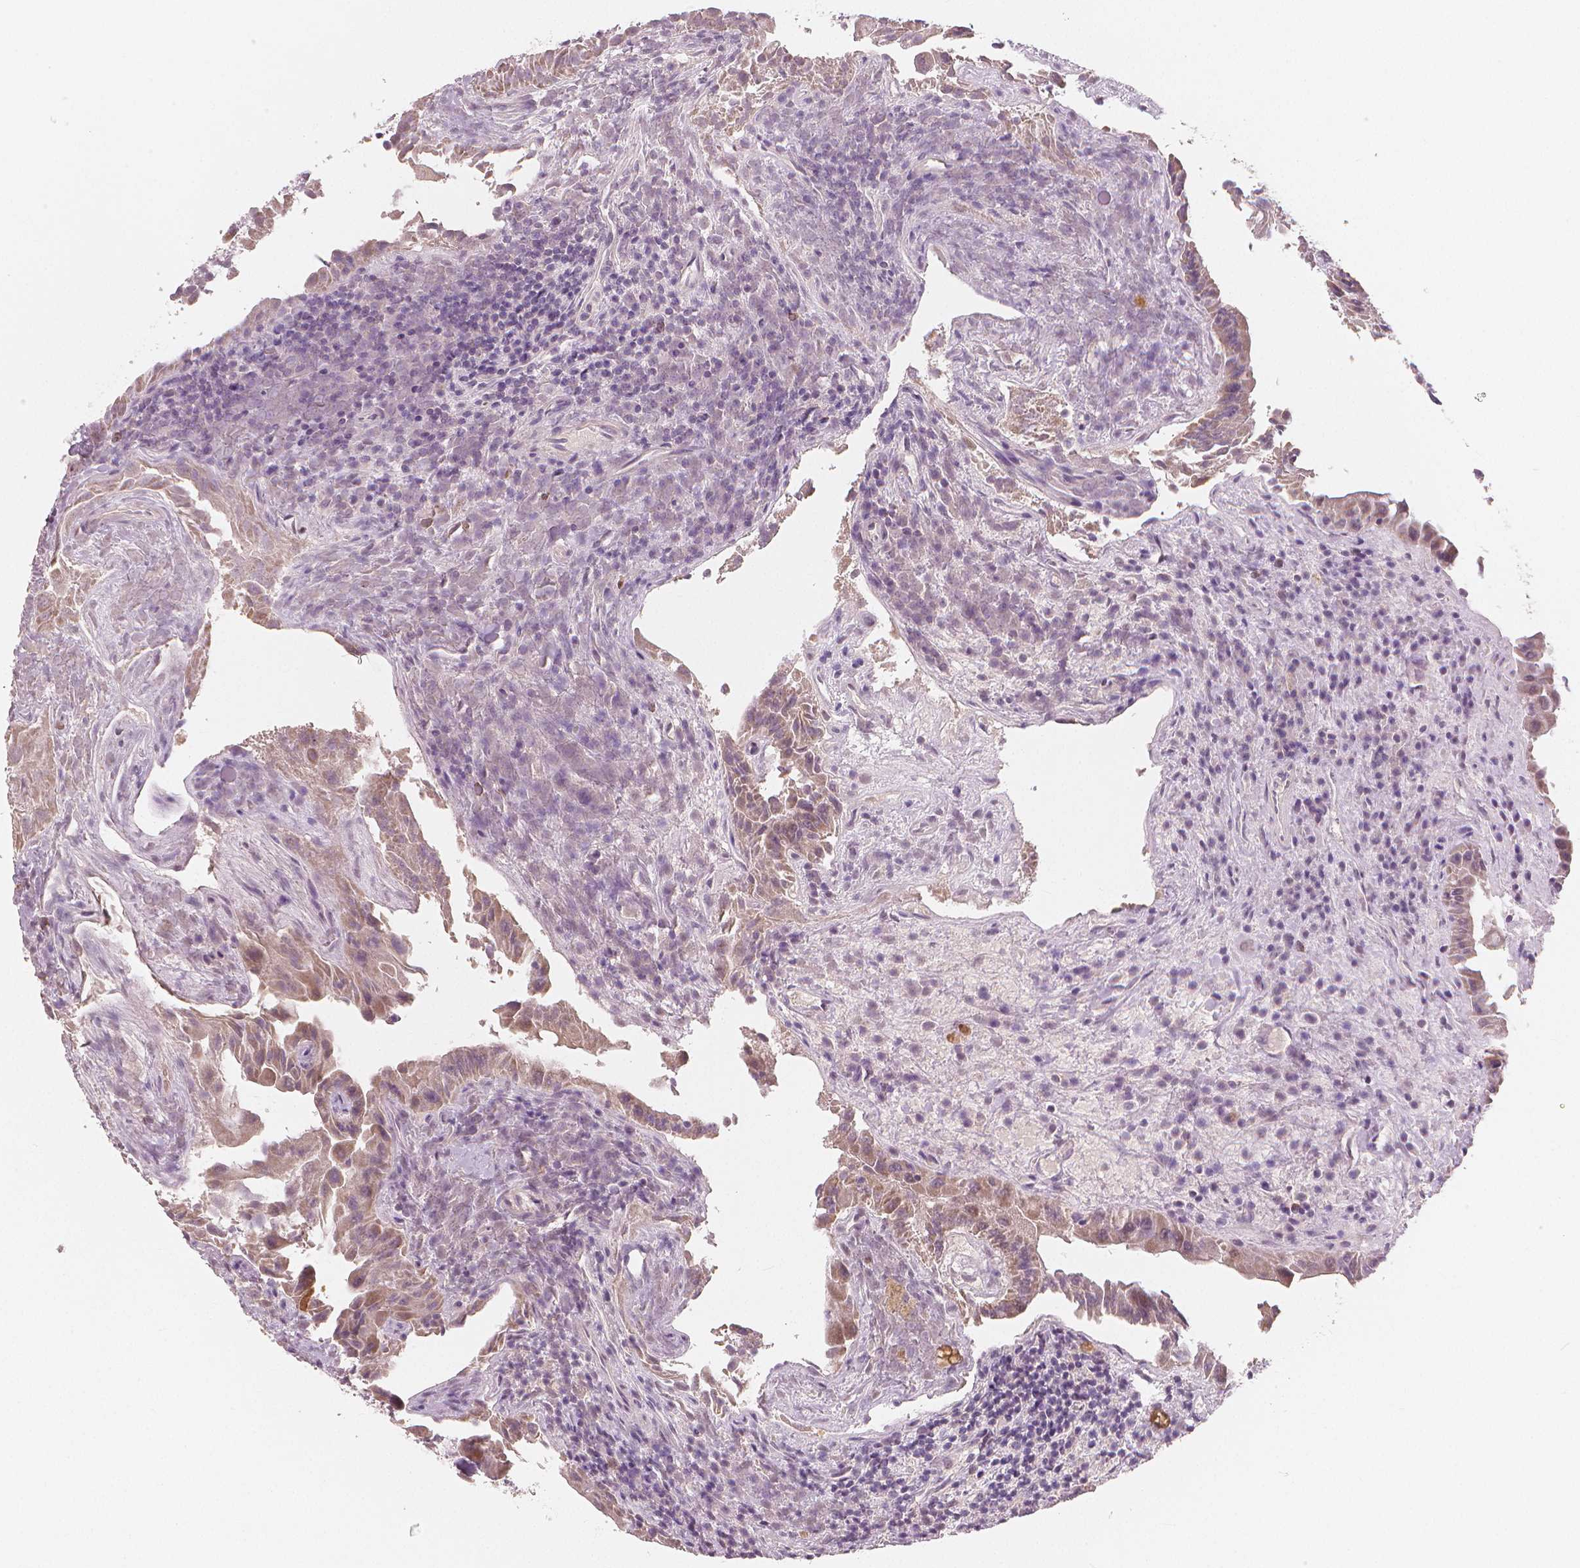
{"staining": {"intensity": "weak", "quantity": "<25%", "location": "cytoplasmic/membranous,nuclear"}, "tissue": "thyroid cancer", "cell_type": "Tumor cells", "image_type": "cancer", "snomed": [{"axis": "morphology", "description": "Papillary adenocarcinoma, NOS"}, {"axis": "topography", "description": "Thyroid gland"}], "caption": "Immunohistochemical staining of human papillary adenocarcinoma (thyroid) displays no significant expression in tumor cells.", "gene": "RNASE7", "patient": {"sex": "female", "age": 37}}